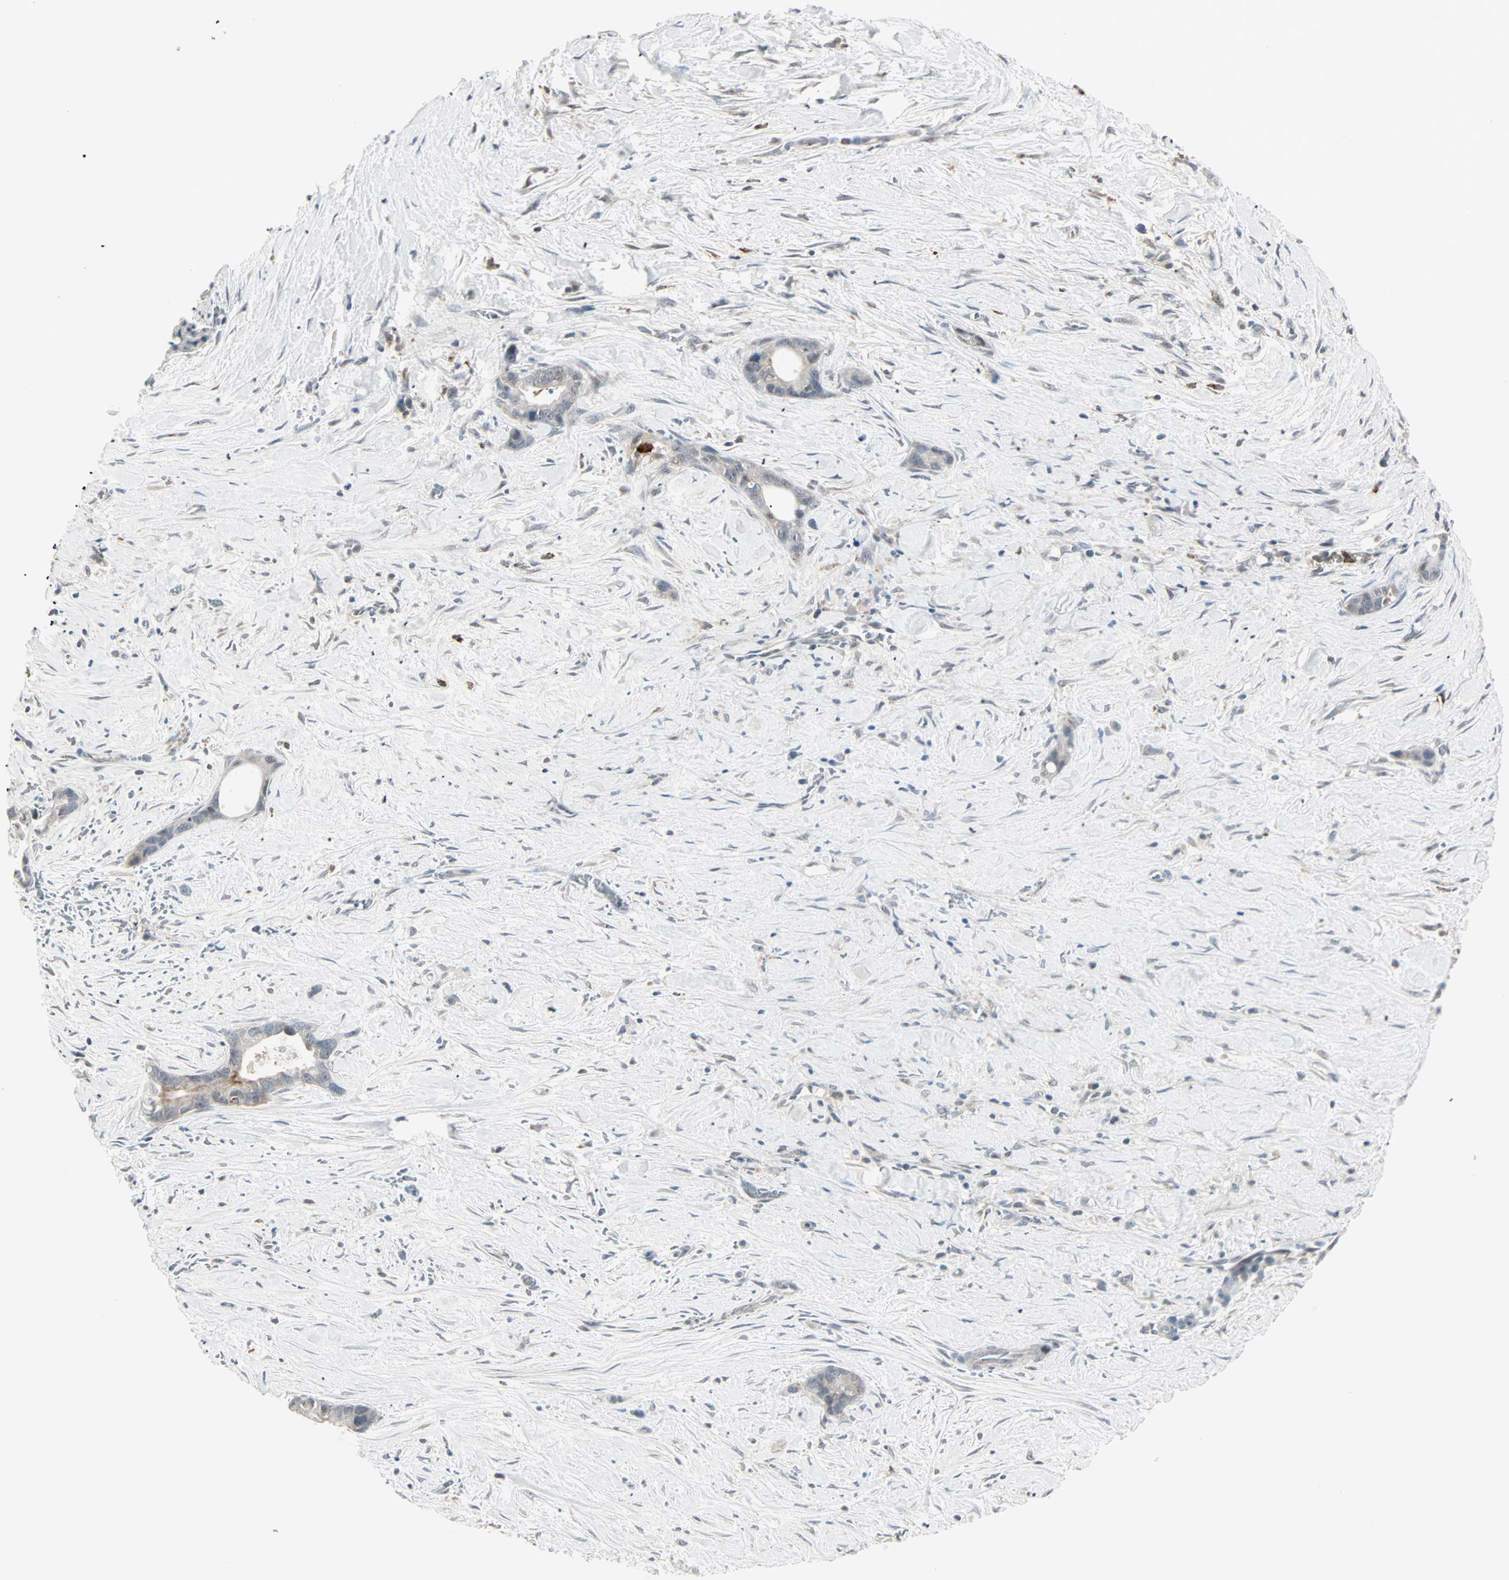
{"staining": {"intensity": "moderate", "quantity": ">75%", "location": "cytoplasmic/membranous"}, "tissue": "liver cancer", "cell_type": "Tumor cells", "image_type": "cancer", "snomed": [{"axis": "morphology", "description": "Cholangiocarcinoma"}, {"axis": "topography", "description": "Liver"}], "caption": "Moderate cytoplasmic/membranous positivity for a protein is appreciated in approximately >75% of tumor cells of cholangiocarcinoma (liver) using IHC.", "gene": "KDM4A", "patient": {"sex": "female", "age": 55}}